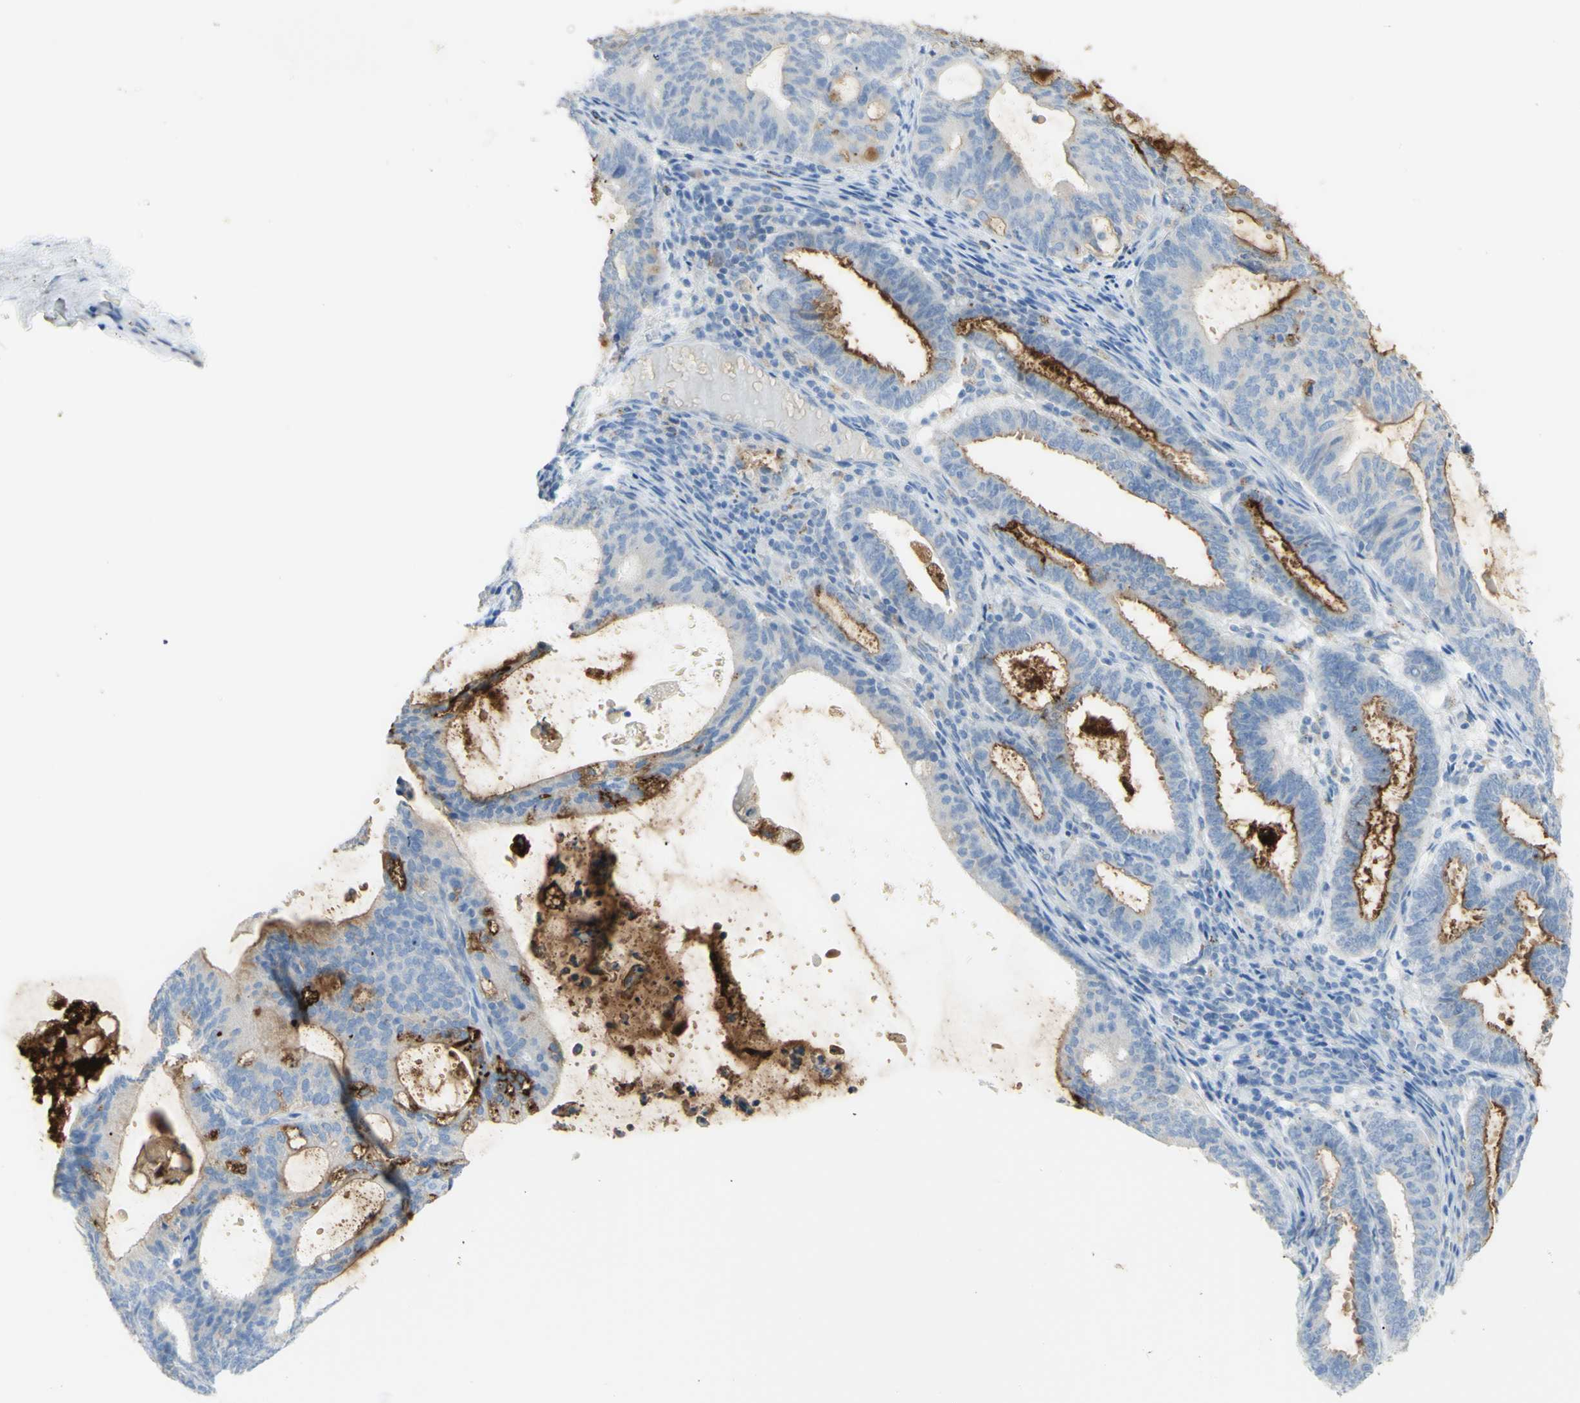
{"staining": {"intensity": "strong", "quantity": "25%-75%", "location": "cytoplasmic/membranous"}, "tissue": "endometrial cancer", "cell_type": "Tumor cells", "image_type": "cancer", "snomed": [{"axis": "morphology", "description": "Adenocarcinoma, NOS"}, {"axis": "topography", "description": "Uterus"}], "caption": "Tumor cells exhibit high levels of strong cytoplasmic/membranous positivity in approximately 25%-75% of cells in endometrial cancer (adenocarcinoma). Nuclei are stained in blue.", "gene": "TSPAN1", "patient": {"sex": "female", "age": 83}}